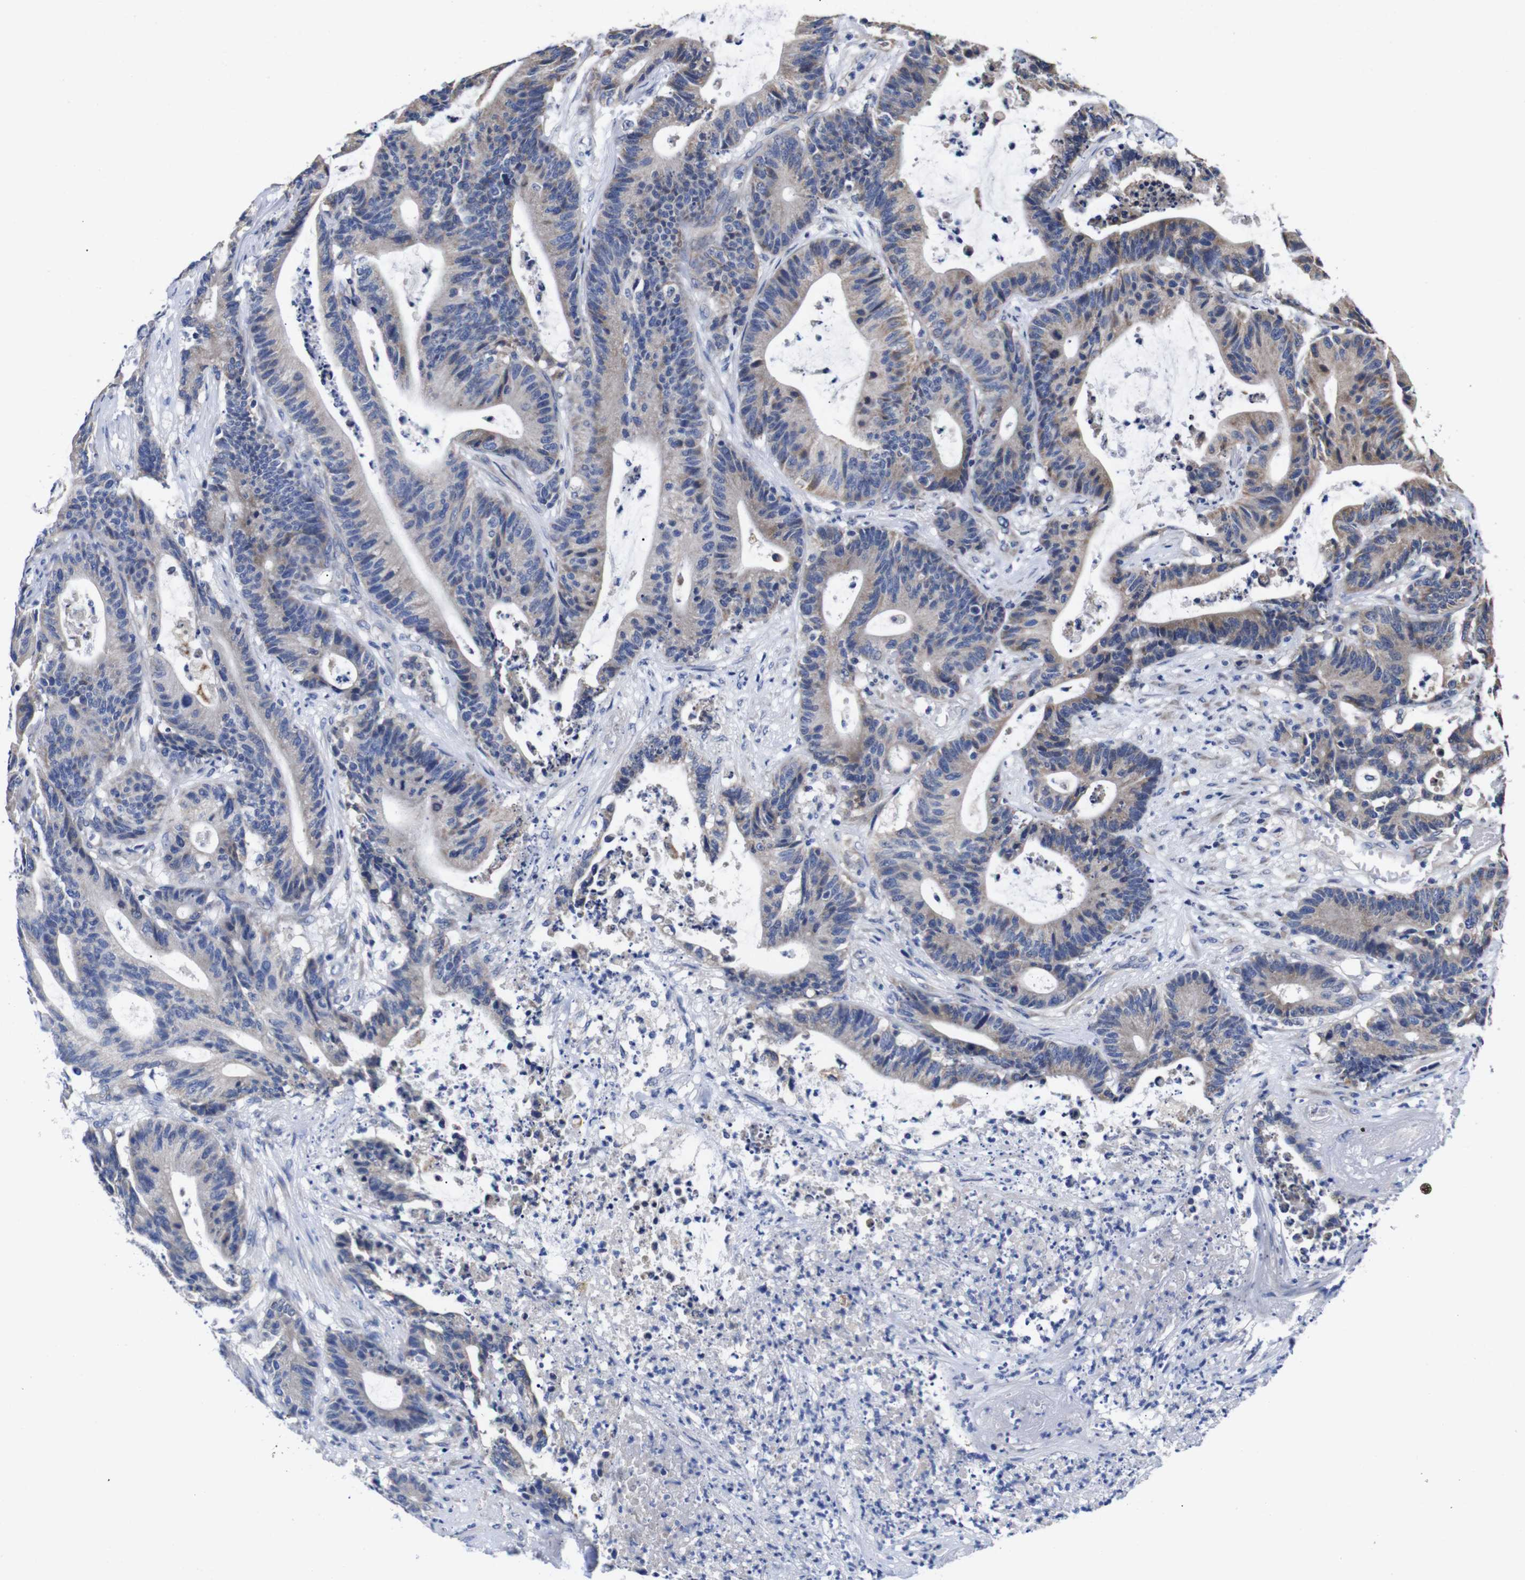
{"staining": {"intensity": "weak", "quantity": "25%-75%", "location": "cytoplasmic/membranous"}, "tissue": "colorectal cancer", "cell_type": "Tumor cells", "image_type": "cancer", "snomed": [{"axis": "morphology", "description": "Adenocarcinoma, NOS"}, {"axis": "topography", "description": "Colon"}], "caption": "Colorectal adenocarcinoma was stained to show a protein in brown. There is low levels of weak cytoplasmic/membranous staining in approximately 25%-75% of tumor cells. (brown staining indicates protein expression, while blue staining denotes nuclei).", "gene": "OPN3", "patient": {"sex": "female", "age": 84}}